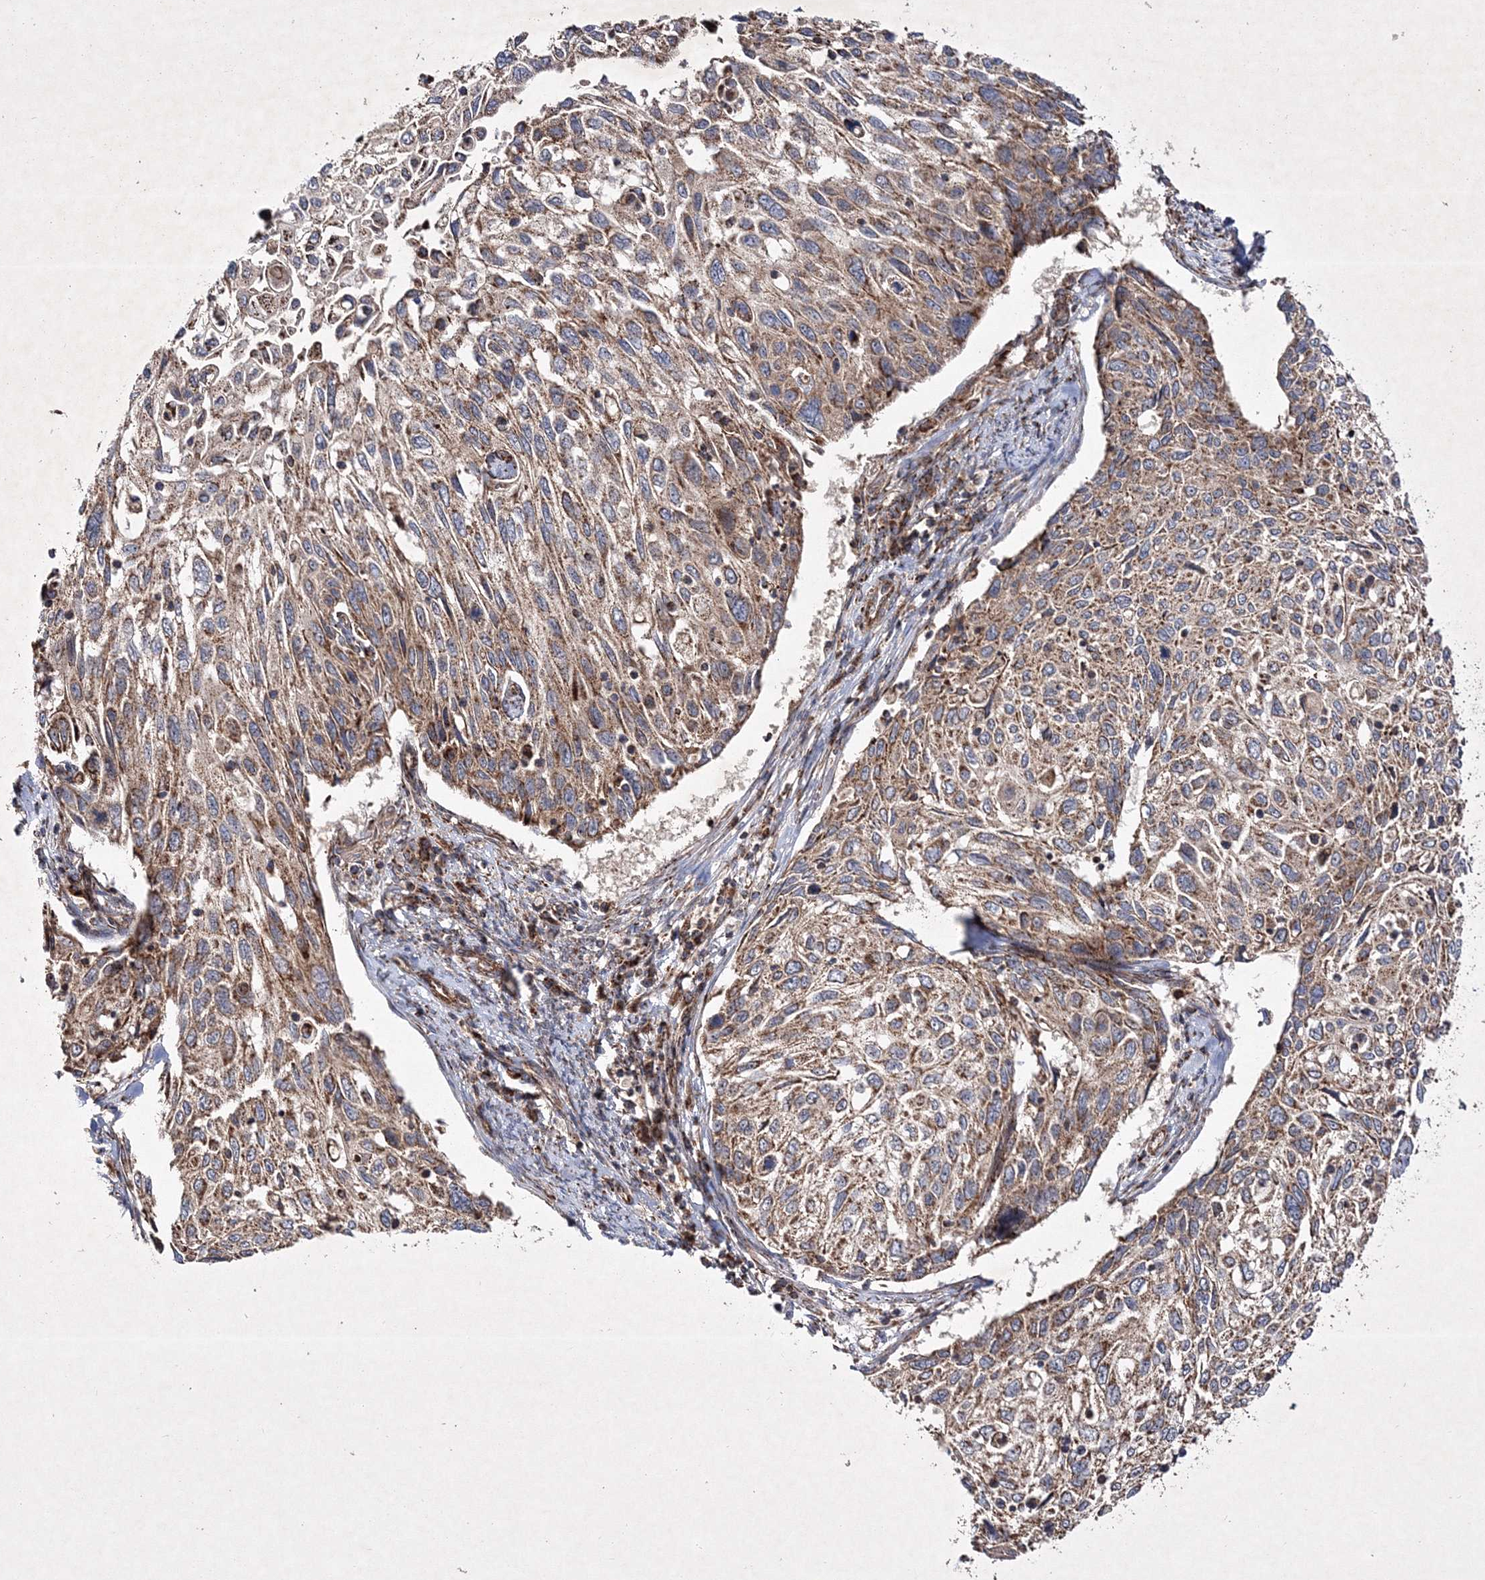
{"staining": {"intensity": "moderate", "quantity": ">75%", "location": "cytoplasmic/membranous"}, "tissue": "cervical cancer", "cell_type": "Tumor cells", "image_type": "cancer", "snomed": [{"axis": "morphology", "description": "Squamous cell carcinoma, NOS"}, {"axis": "topography", "description": "Cervix"}], "caption": "This micrograph demonstrates IHC staining of human cervical cancer, with medium moderate cytoplasmic/membranous expression in about >75% of tumor cells.", "gene": "SCRN3", "patient": {"sex": "female", "age": 70}}